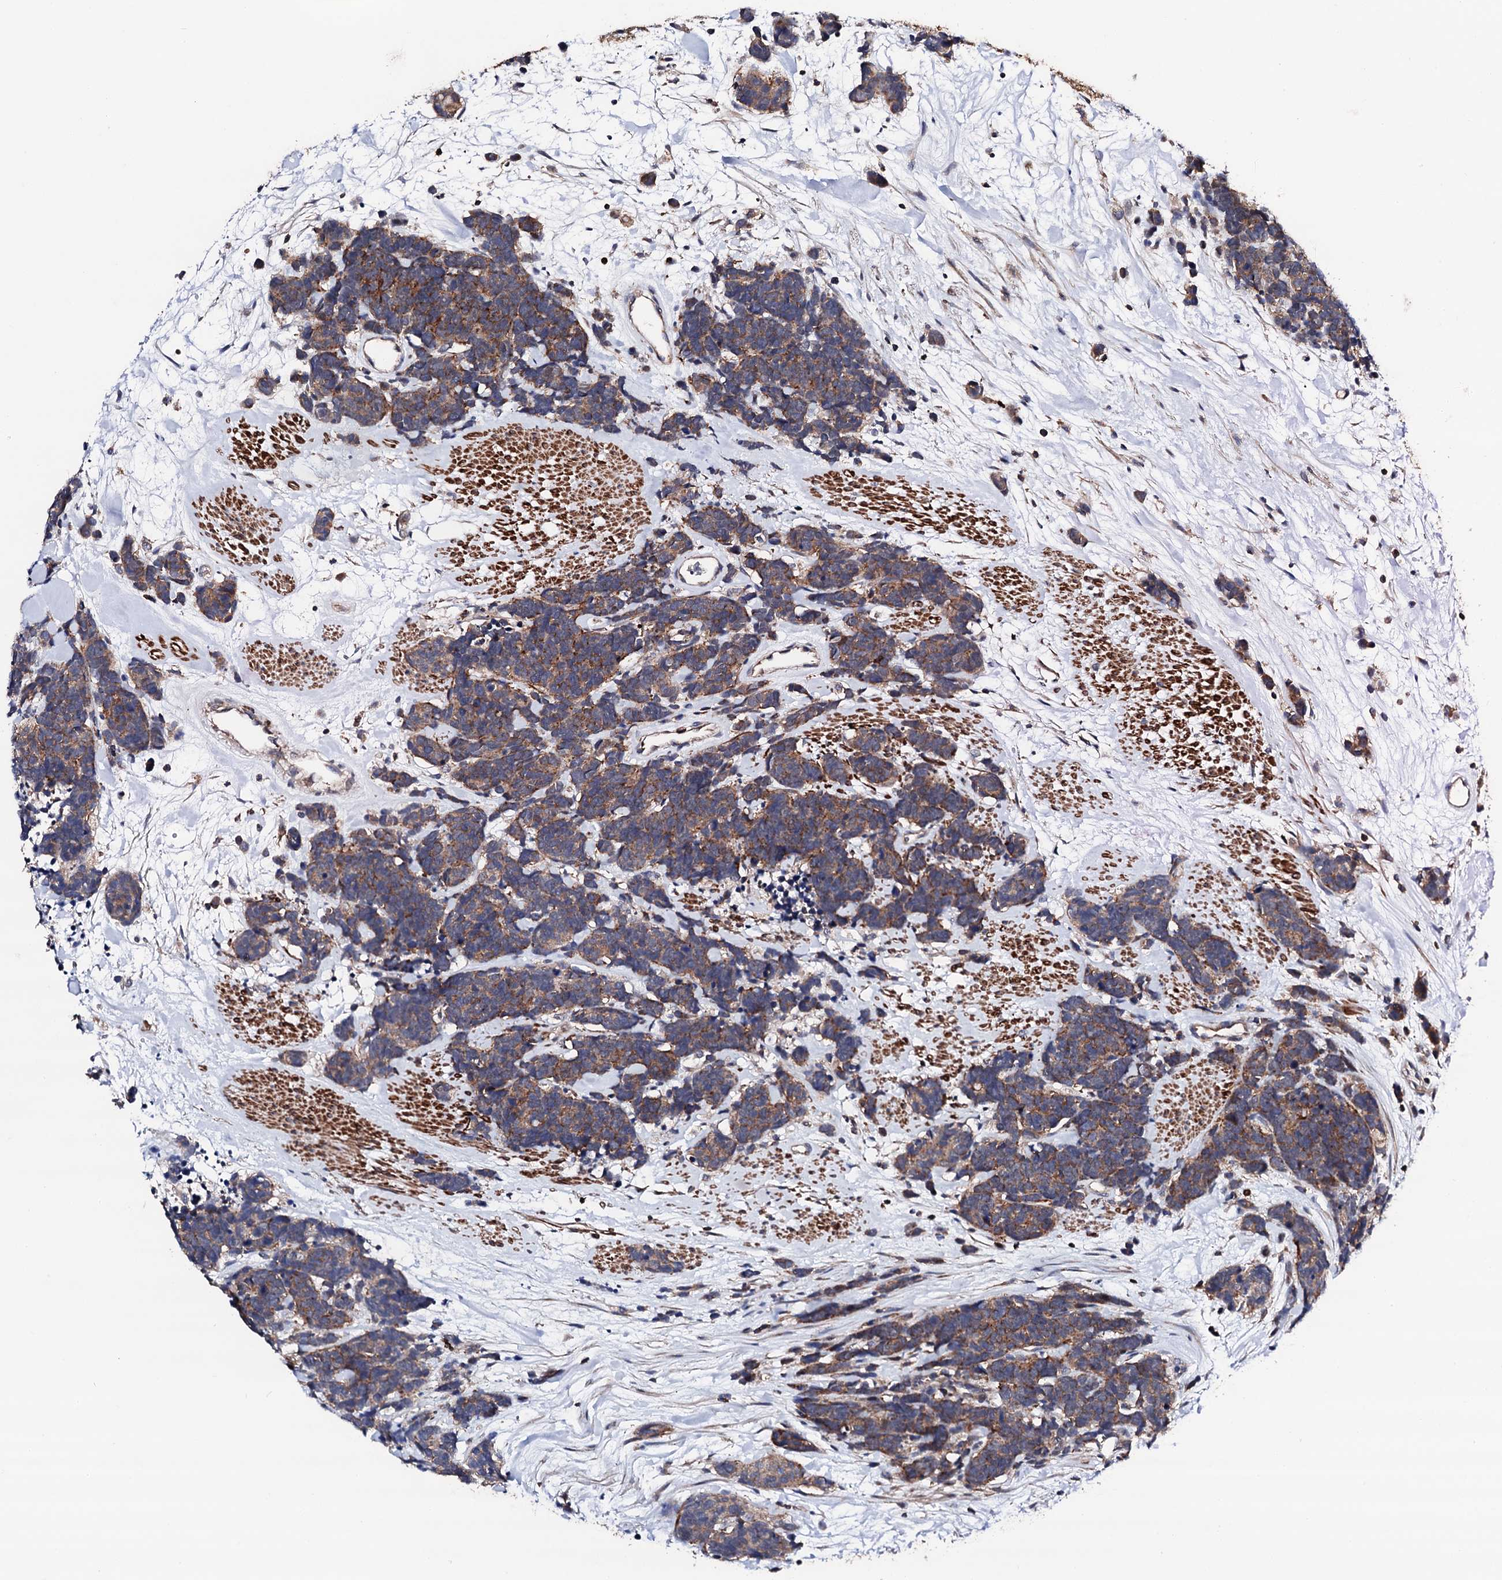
{"staining": {"intensity": "moderate", "quantity": ">75%", "location": "cytoplasmic/membranous"}, "tissue": "carcinoid", "cell_type": "Tumor cells", "image_type": "cancer", "snomed": [{"axis": "morphology", "description": "Carcinoma, NOS"}, {"axis": "morphology", "description": "Carcinoid, malignant, NOS"}, {"axis": "topography", "description": "Urinary bladder"}], "caption": "Moderate cytoplasmic/membranous protein positivity is seen in approximately >75% of tumor cells in carcinoma. (Brightfield microscopy of DAB IHC at high magnification).", "gene": "COG4", "patient": {"sex": "male", "age": 57}}